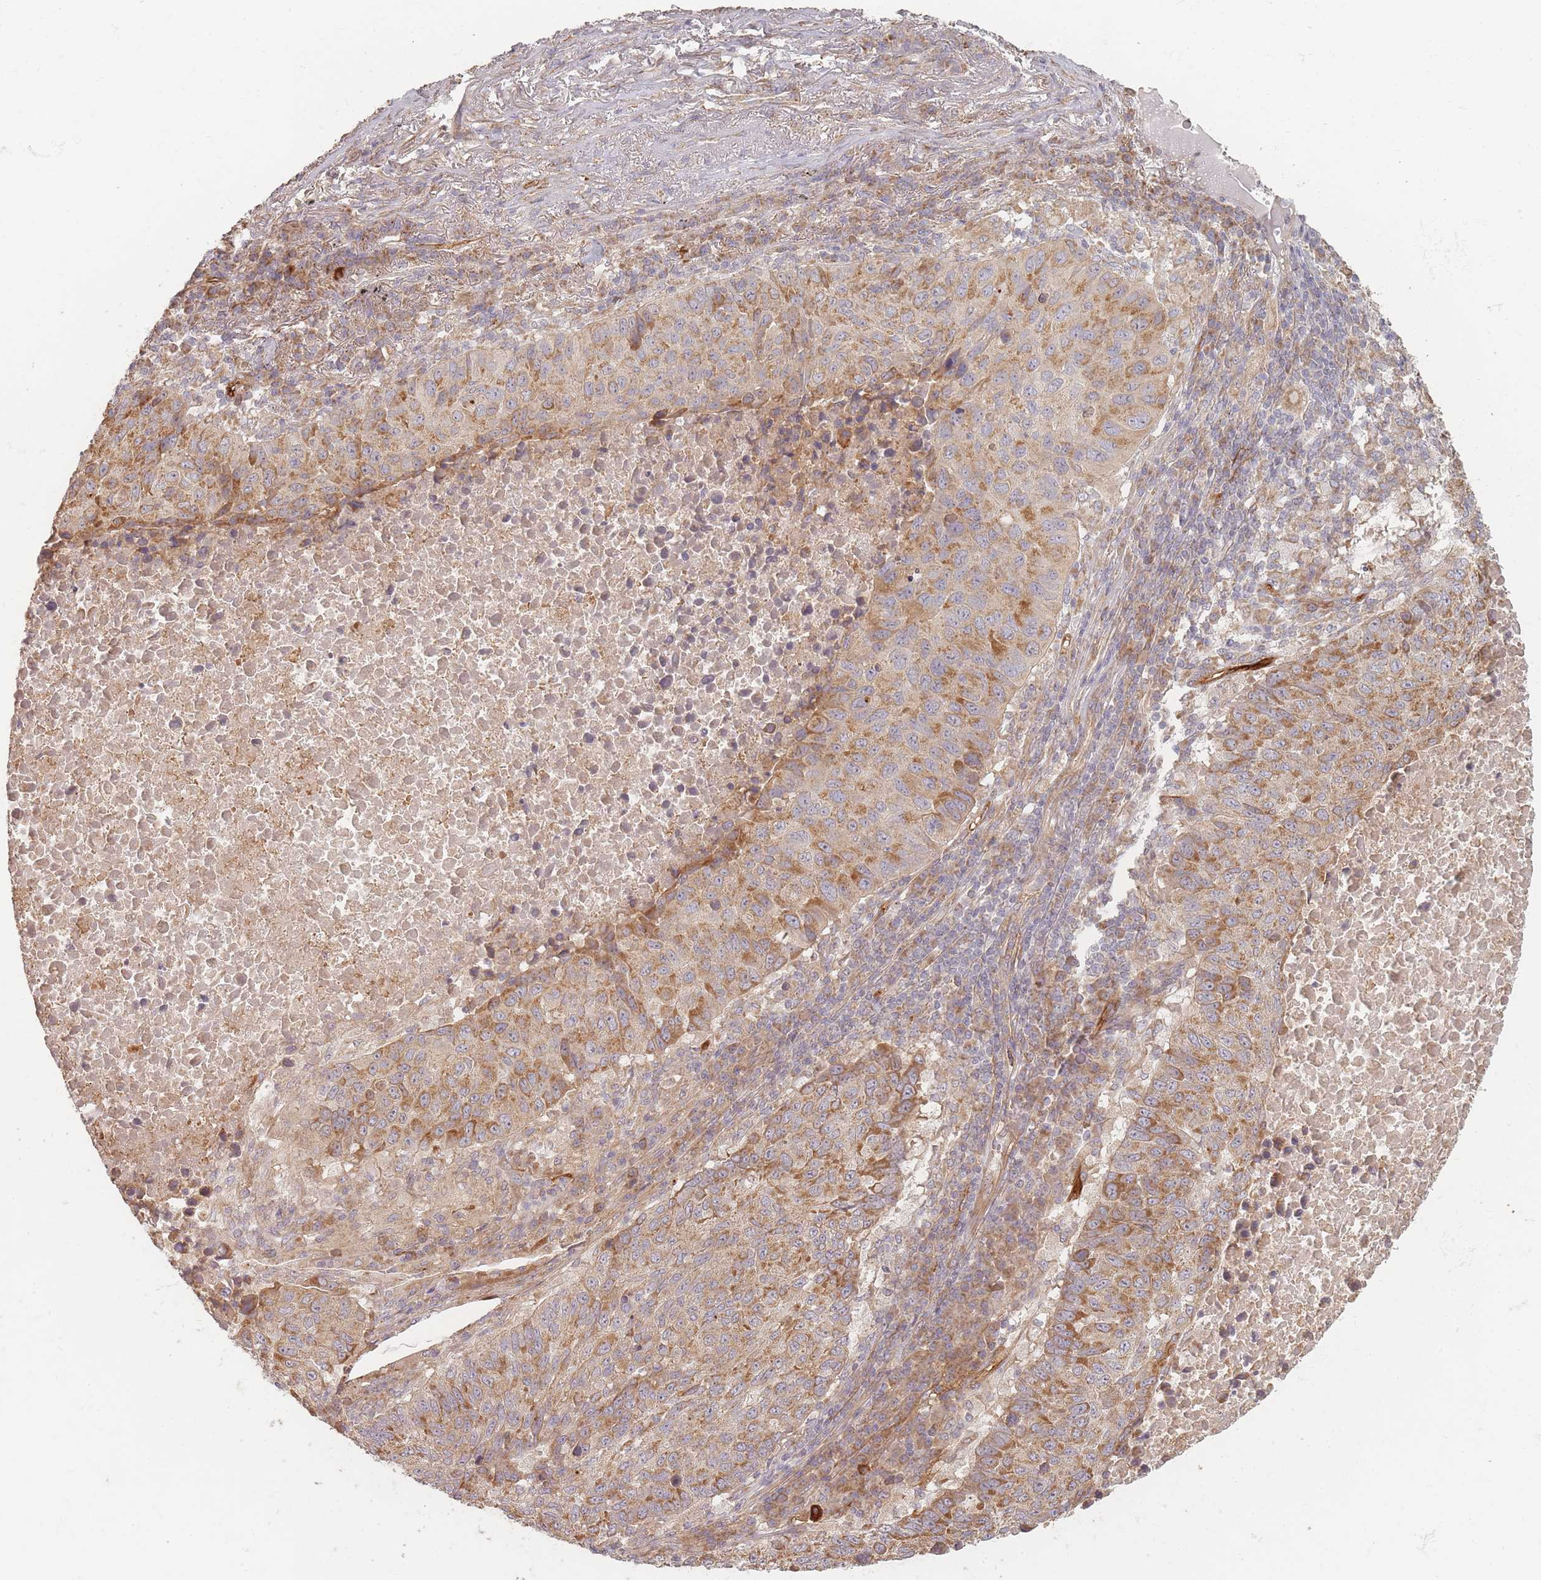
{"staining": {"intensity": "moderate", "quantity": ">75%", "location": "cytoplasmic/membranous"}, "tissue": "lung cancer", "cell_type": "Tumor cells", "image_type": "cancer", "snomed": [{"axis": "morphology", "description": "Squamous cell carcinoma, NOS"}, {"axis": "topography", "description": "Lung"}], "caption": "IHC of squamous cell carcinoma (lung) exhibits medium levels of moderate cytoplasmic/membranous staining in approximately >75% of tumor cells.", "gene": "MRPS6", "patient": {"sex": "male", "age": 73}}